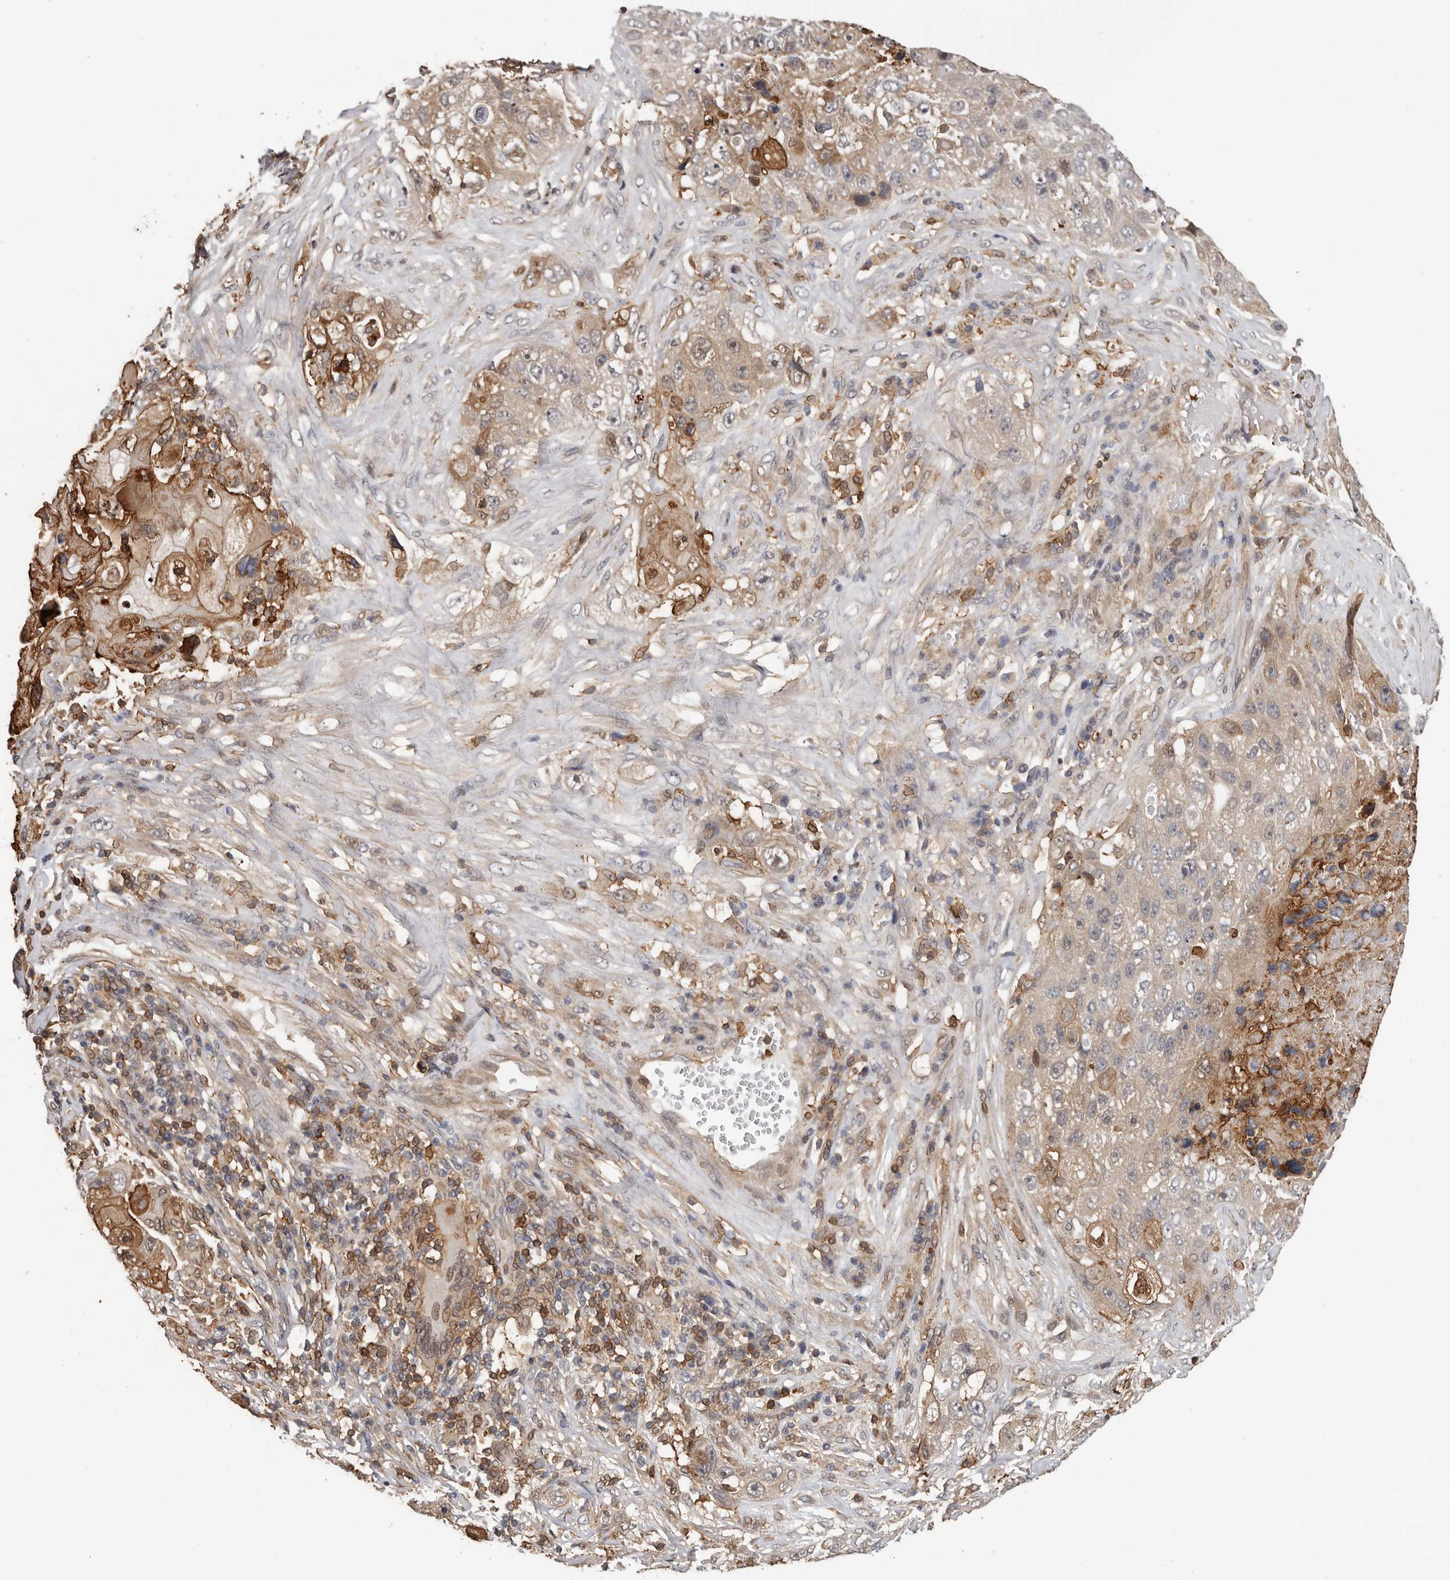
{"staining": {"intensity": "moderate", "quantity": "25%-75%", "location": "cytoplasmic/membranous,nuclear"}, "tissue": "lung cancer", "cell_type": "Tumor cells", "image_type": "cancer", "snomed": [{"axis": "morphology", "description": "Squamous cell carcinoma, NOS"}, {"axis": "topography", "description": "Lung"}], "caption": "Immunohistochemistry (DAB (3,3'-diaminobenzidine)) staining of lung cancer (squamous cell carcinoma) reveals moderate cytoplasmic/membranous and nuclear protein expression in about 25%-75% of tumor cells.", "gene": "PRR12", "patient": {"sex": "male", "age": 61}}